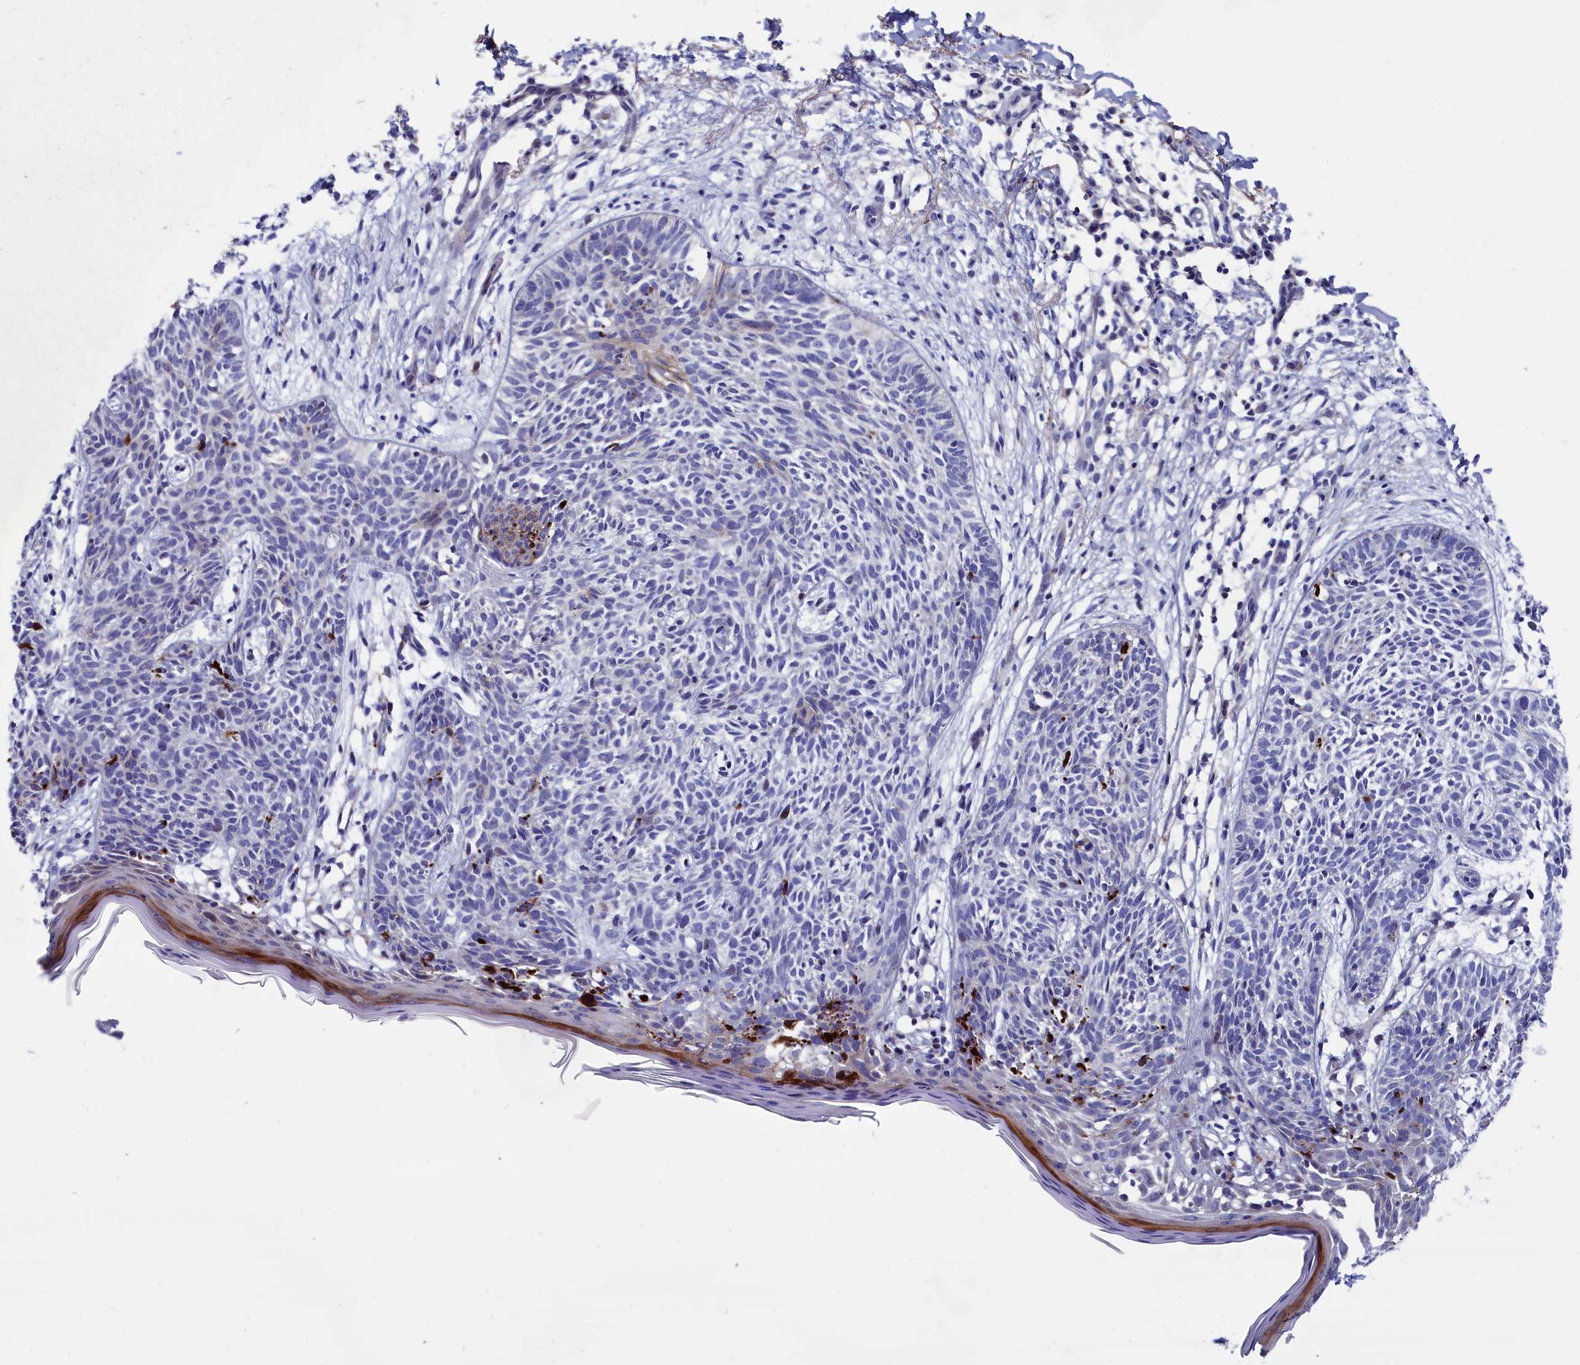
{"staining": {"intensity": "negative", "quantity": "none", "location": "none"}, "tissue": "skin cancer", "cell_type": "Tumor cells", "image_type": "cancer", "snomed": [{"axis": "morphology", "description": "Basal cell carcinoma"}, {"axis": "topography", "description": "Skin"}], "caption": "The photomicrograph reveals no staining of tumor cells in skin basal cell carcinoma.", "gene": "NUDT7", "patient": {"sex": "female", "age": 66}}